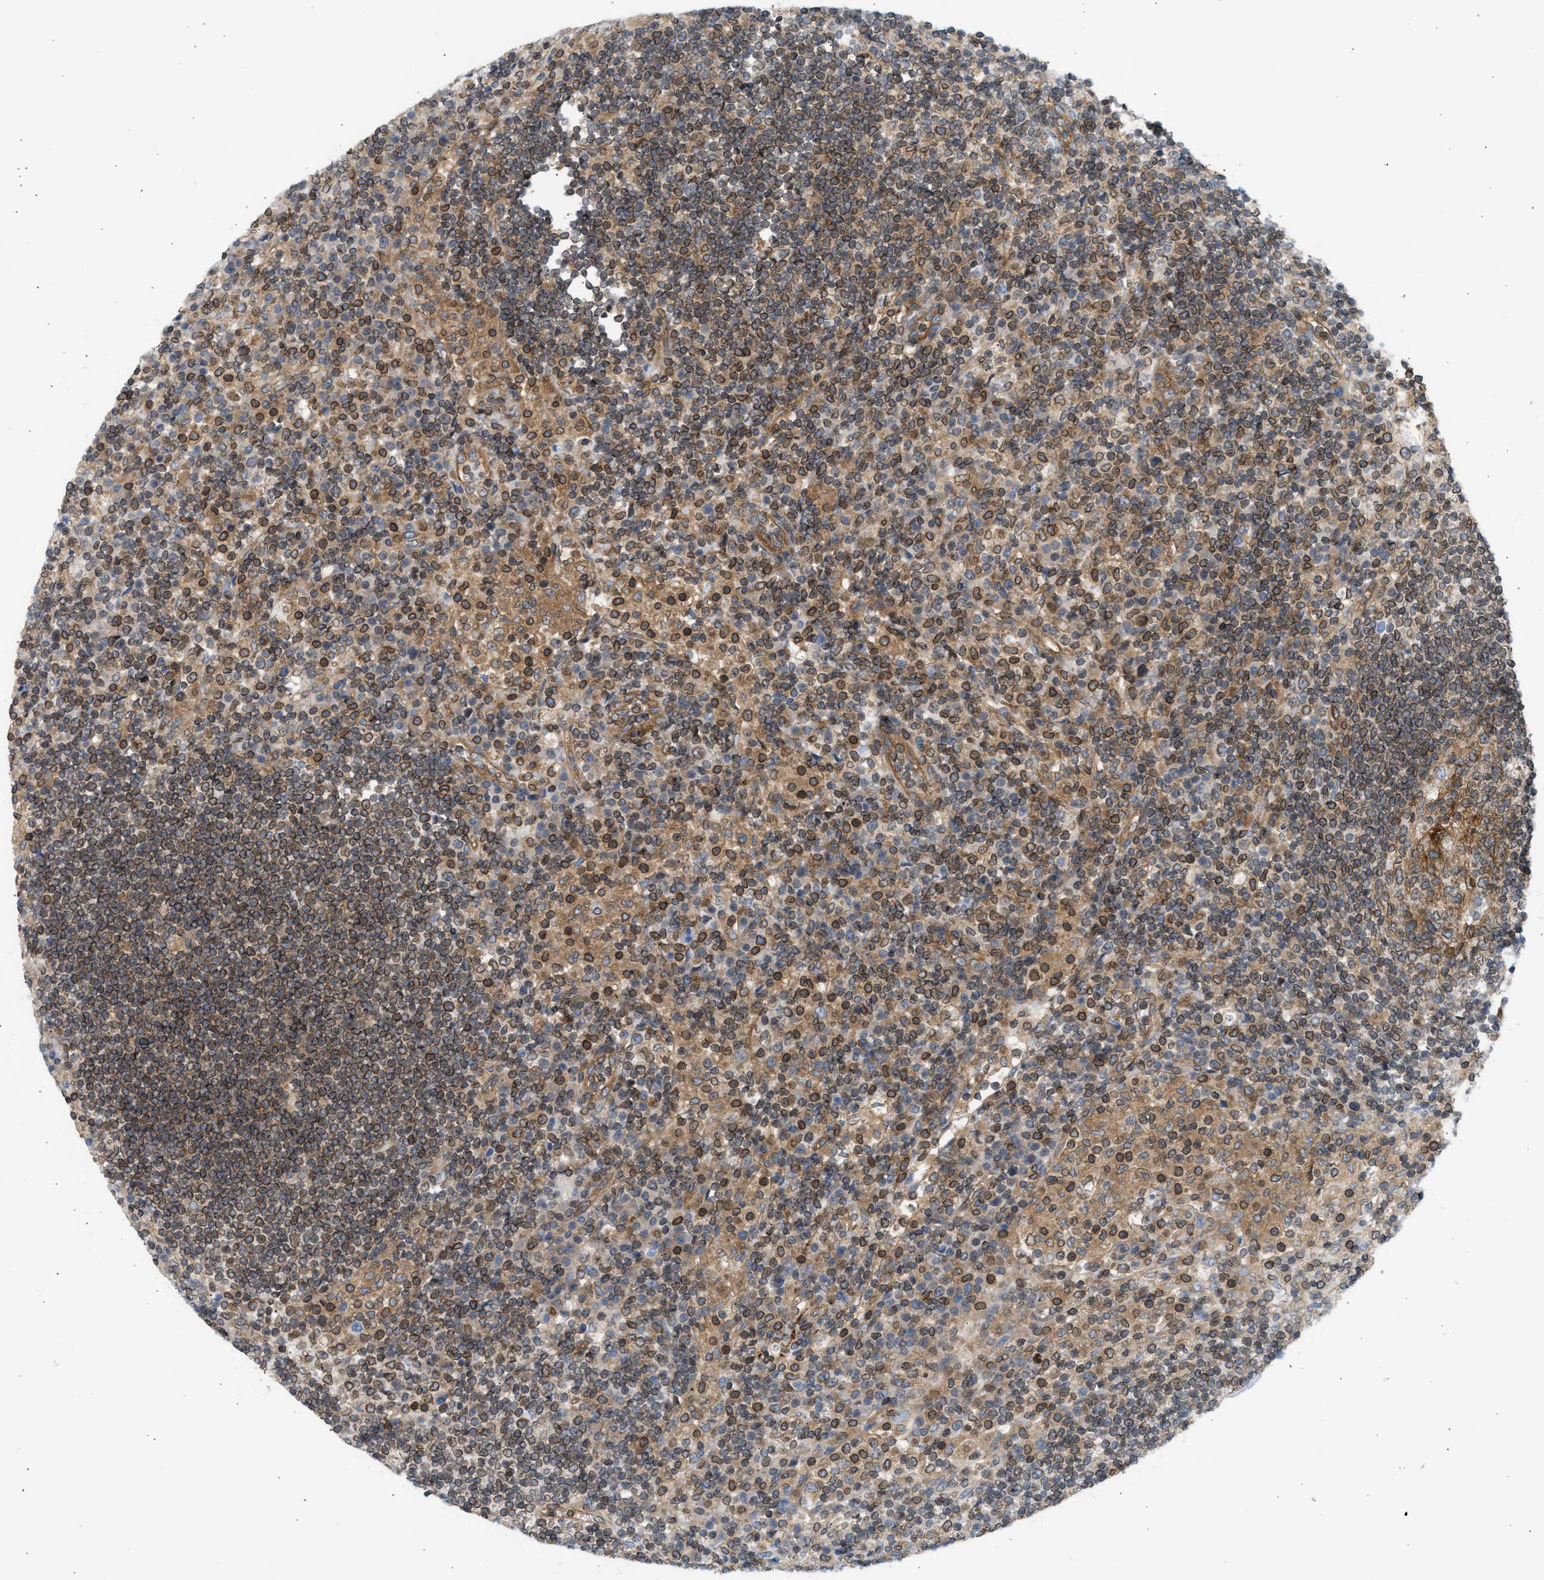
{"staining": {"intensity": "strong", "quantity": ">75%", "location": "cytoplasmic/membranous,nuclear"}, "tissue": "lymph node", "cell_type": "Germinal center cells", "image_type": "normal", "snomed": [{"axis": "morphology", "description": "Normal tissue, NOS"}, {"axis": "topography", "description": "Lymph node"}], "caption": "DAB (3,3'-diaminobenzidine) immunohistochemical staining of benign human lymph node exhibits strong cytoplasmic/membranous,nuclear protein expression in approximately >75% of germinal center cells.", "gene": "STRN", "patient": {"sex": "female", "age": 53}}